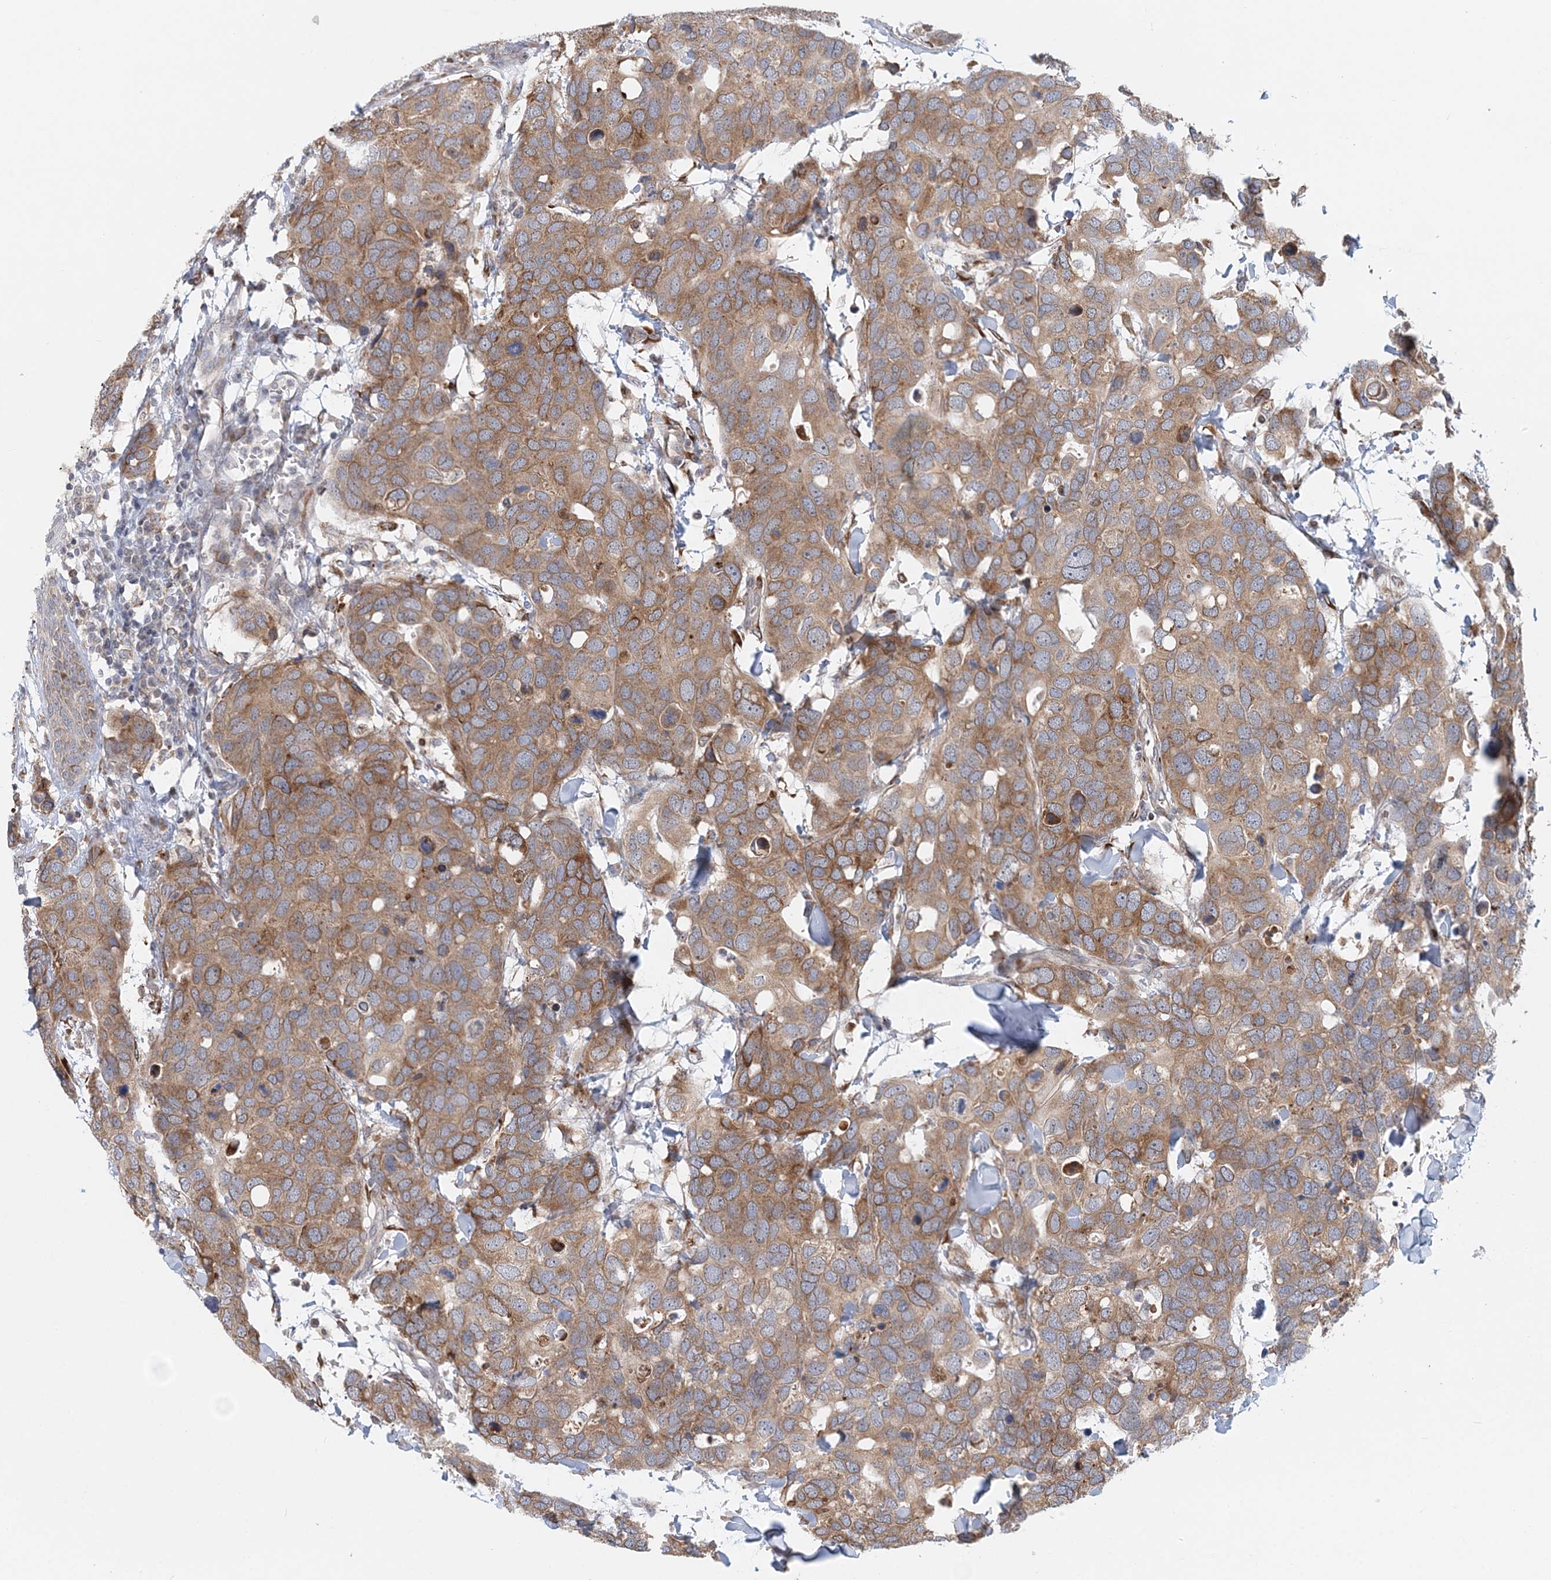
{"staining": {"intensity": "moderate", "quantity": ">75%", "location": "cytoplasmic/membranous"}, "tissue": "breast cancer", "cell_type": "Tumor cells", "image_type": "cancer", "snomed": [{"axis": "morphology", "description": "Duct carcinoma"}, {"axis": "topography", "description": "Breast"}], "caption": "Moderate cytoplasmic/membranous protein staining is appreciated in approximately >75% of tumor cells in breast cancer.", "gene": "PCYOX1L", "patient": {"sex": "female", "age": 83}}